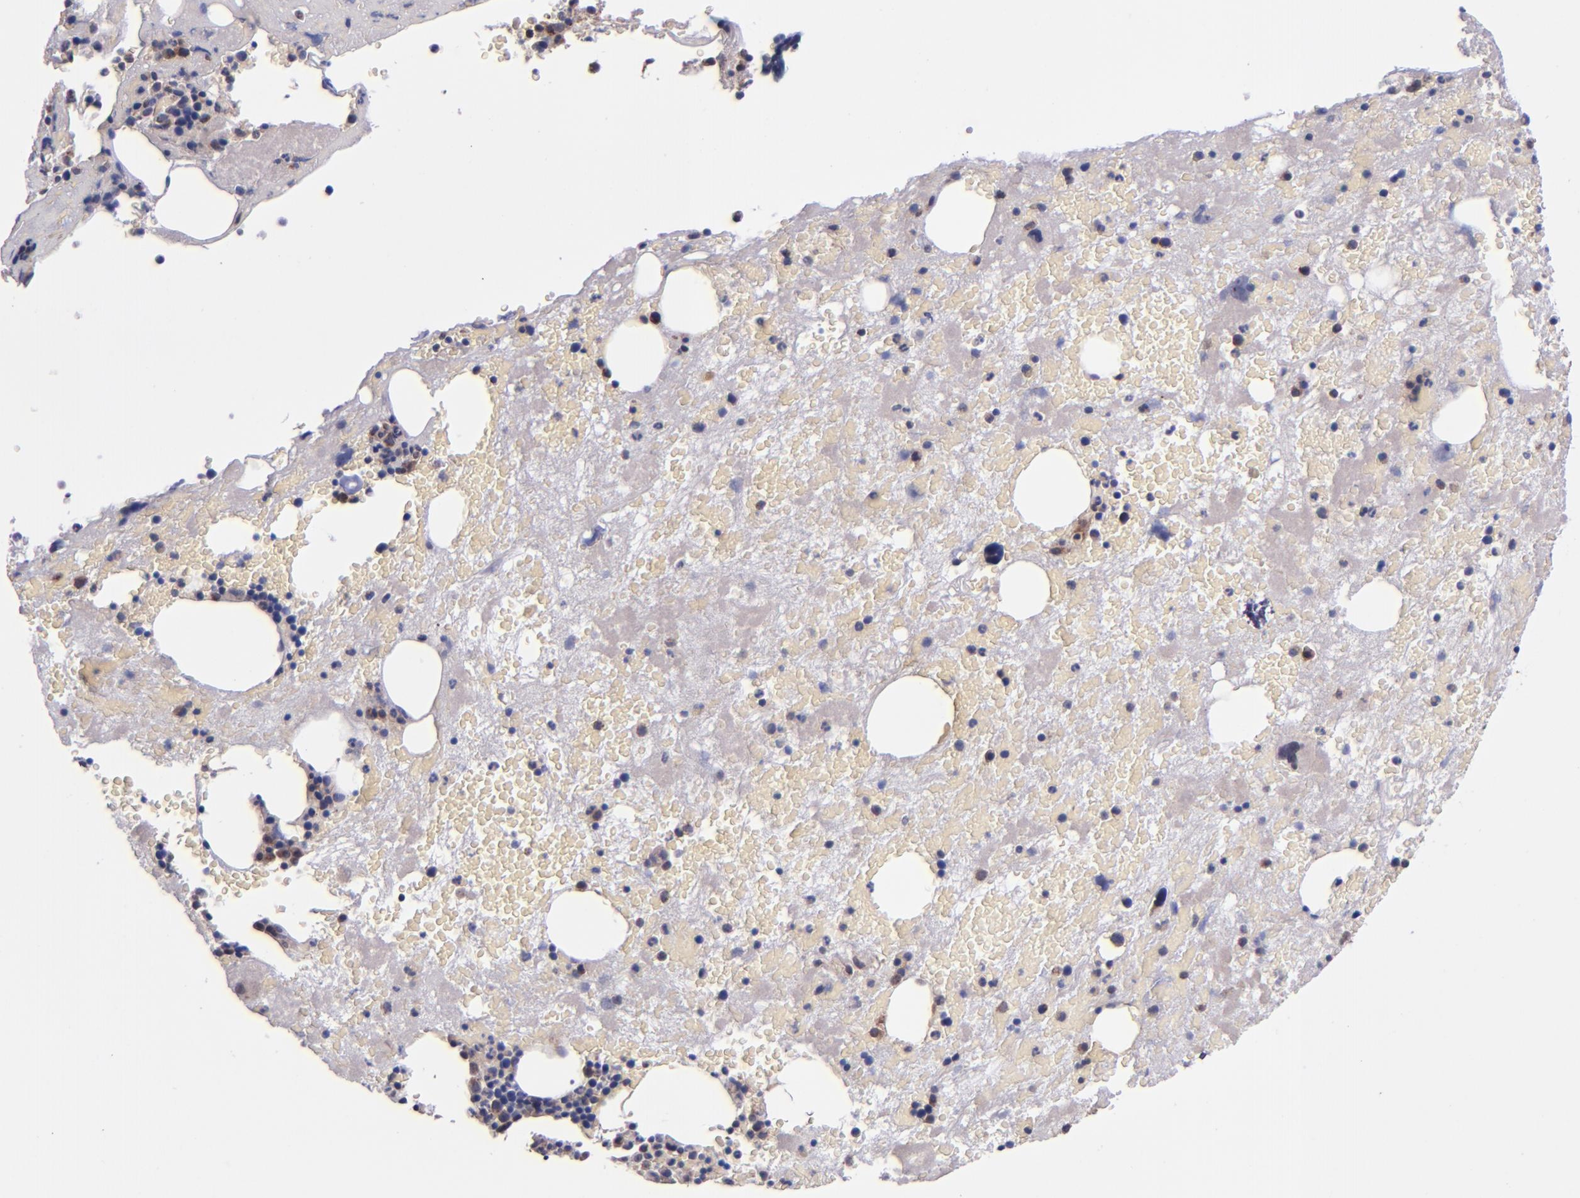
{"staining": {"intensity": "moderate", "quantity": "<25%", "location": "cytoplasmic/membranous"}, "tissue": "bone marrow", "cell_type": "Hematopoietic cells", "image_type": "normal", "snomed": [{"axis": "morphology", "description": "Normal tissue, NOS"}, {"axis": "topography", "description": "Bone marrow"}], "caption": "Moderate cytoplasmic/membranous protein positivity is identified in about <25% of hematopoietic cells in bone marrow. The staining is performed using DAB (3,3'-diaminobenzidine) brown chromogen to label protein expression. The nuclei are counter-stained blue using hematoxylin.", "gene": "SHC1", "patient": {"sex": "male", "age": 76}}